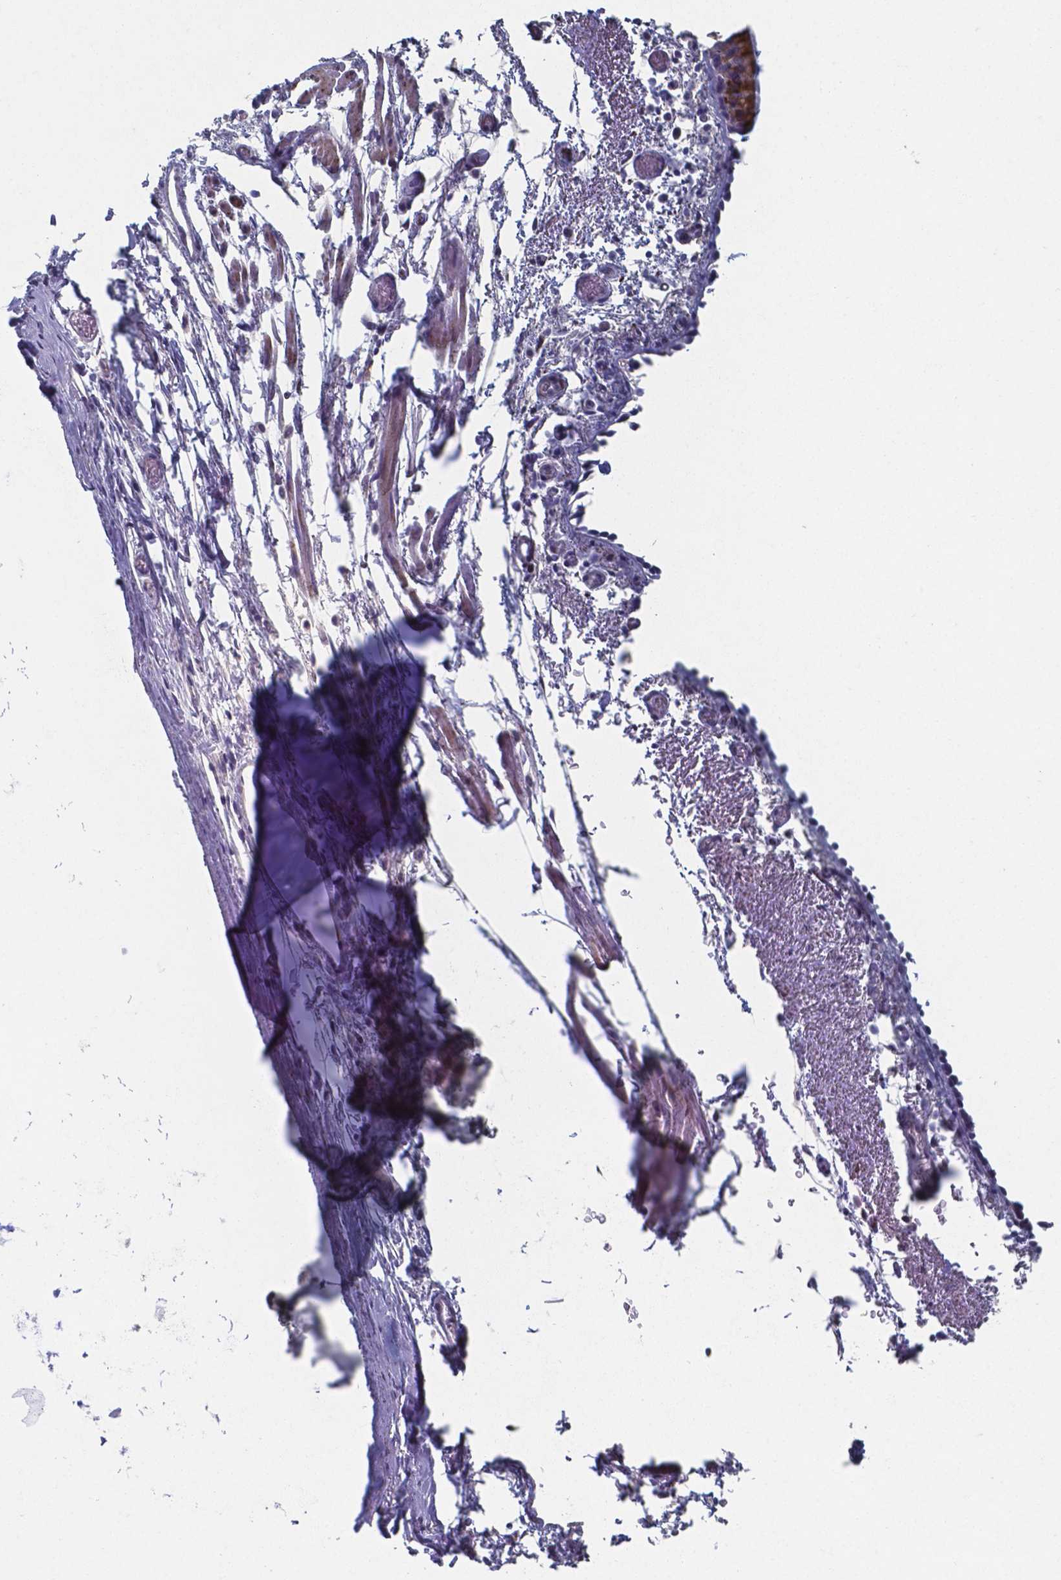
{"staining": {"intensity": "moderate", "quantity": ">75%", "location": "cytoplasmic/membranous"}, "tissue": "bronchus", "cell_type": "Respiratory epithelial cells", "image_type": "normal", "snomed": [{"axis": "morphology", "description": "Normal tissue, NOS"}, {"axis": "morphology", "description": "Adenocarcinoma, NOS"}, {"axis": "topography", "description": "Bronchus"}], "caption": "Brown immunohistochemical staining in benign bronchus displays moderate cytoplasmic/membranous expression in about >75% of respiratory epithelial cells.", "gene": "PLA2R1", "patient": {"sex": "male", "age": 68}}